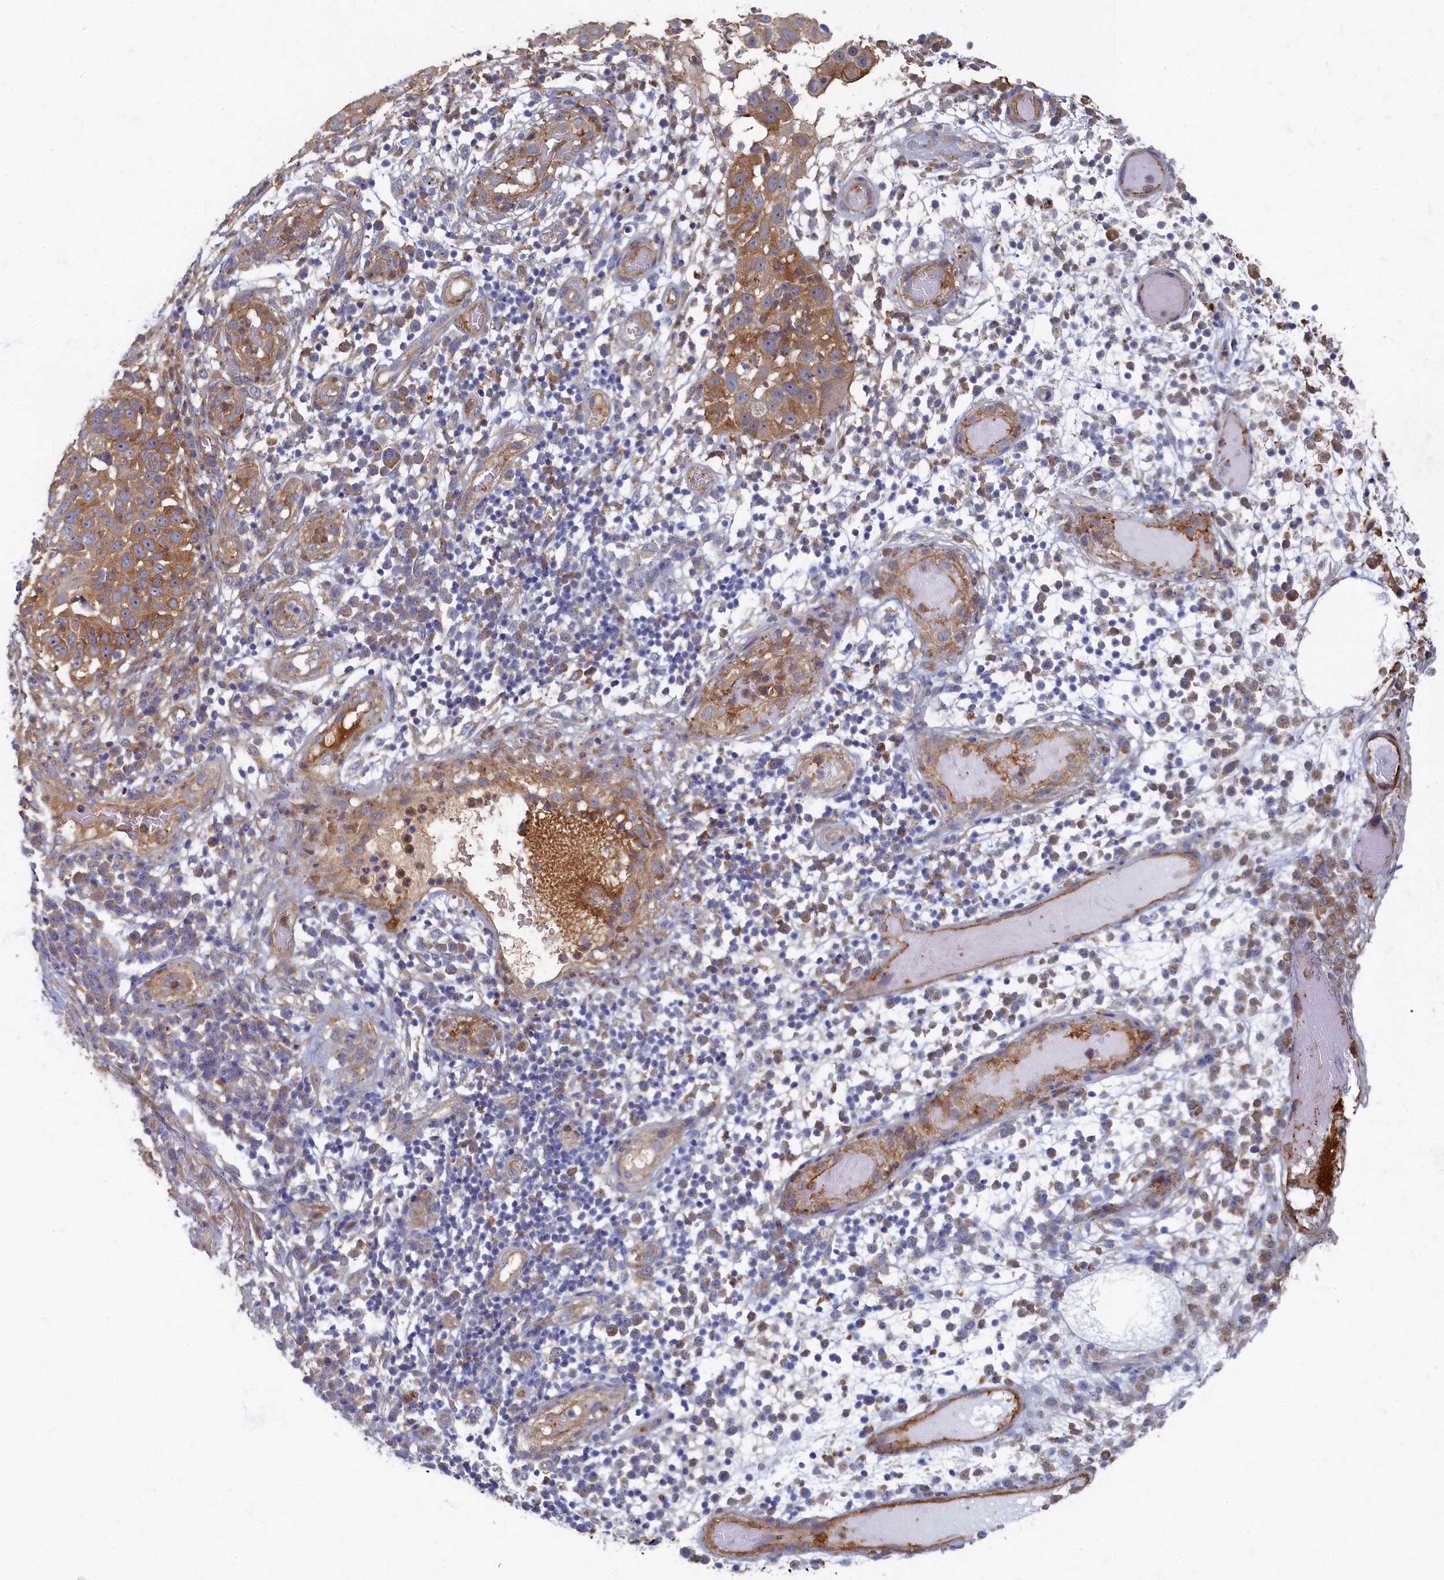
{"staining": {"intensity": "moderate", "quantity": "25%-75%", "location": "cytoplasmic/membranous"}, "tissue": "skin cancer", "cell_type": "Tumor cells", "image_type": "cancer", "snomed": [{"axis": "morphology", "description": "Squamous cell carcinoma, NOS"}, {"axis": "topography", "description": "Skin"}], "caption": "Immunohistochemistry (IHC) (DAB) staining of human skin squamous cell carcinoma demonstrates moderate cytoplasmic/membranous protein expression in about 25%-75% of tumor cells.", "gene": "PSMG2", "patient": {"sex": "female", "age": 44}}